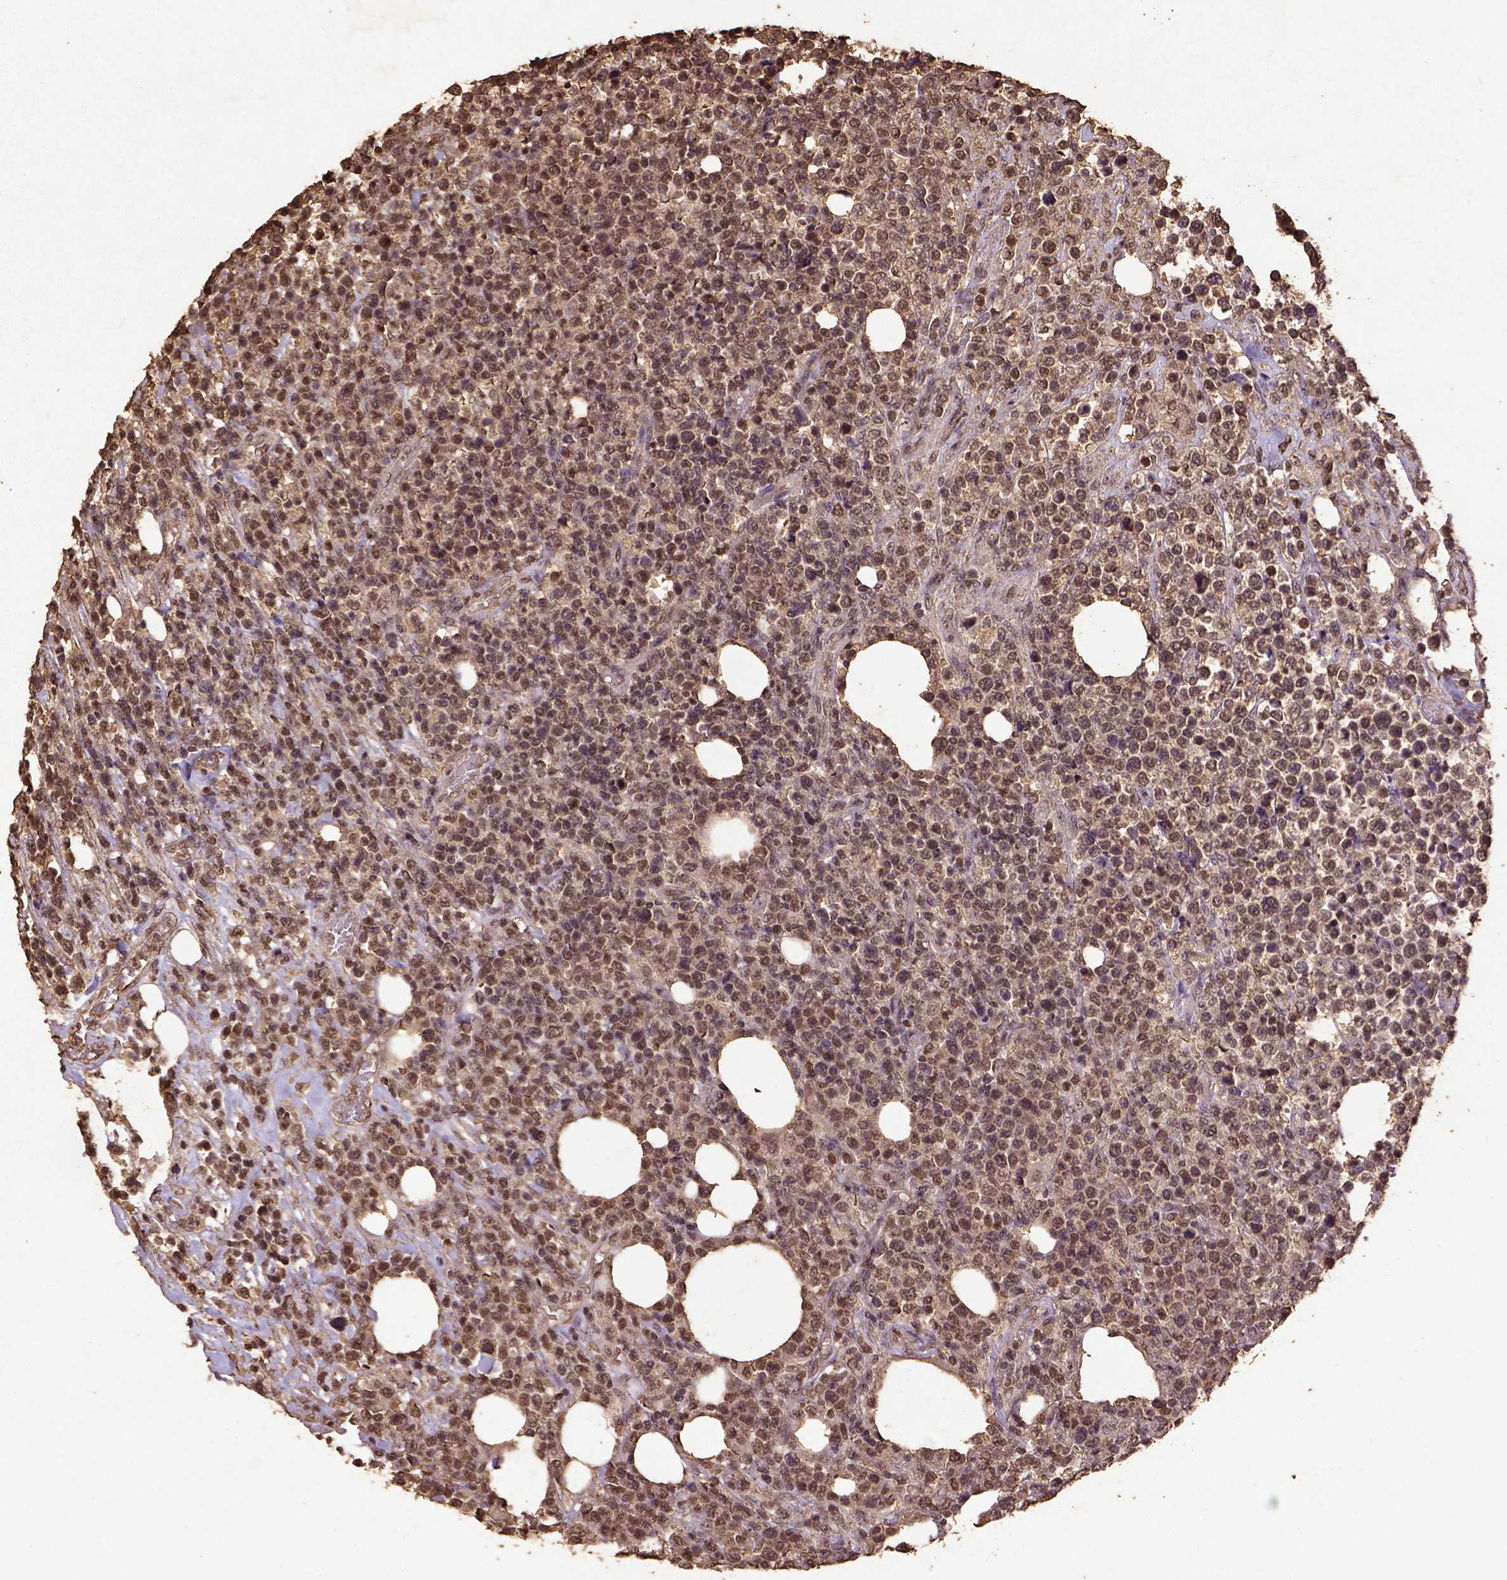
{"staining": {"intensity": "moderate", "quantity": ">75%", "location": "nuclear"}, "tissue": "lymphoma", "cell_type": "Tumor cells", "image_type": "cancer", "snomed": [{"axis": "morphology", "description": "Malignant lymphoma, non-Hodgkin's type, High grade"}, {"axis": "topography", "description": "Soft tissue"}], "caption": "Protein analysis of high-grade malignant lymphoma, non-Hodgkin's type tissue displays moderate nuclear positivity in about >75% of tumor cells.", "gene": "NACC1", "patient": {"sex": "female", "age": 56}}